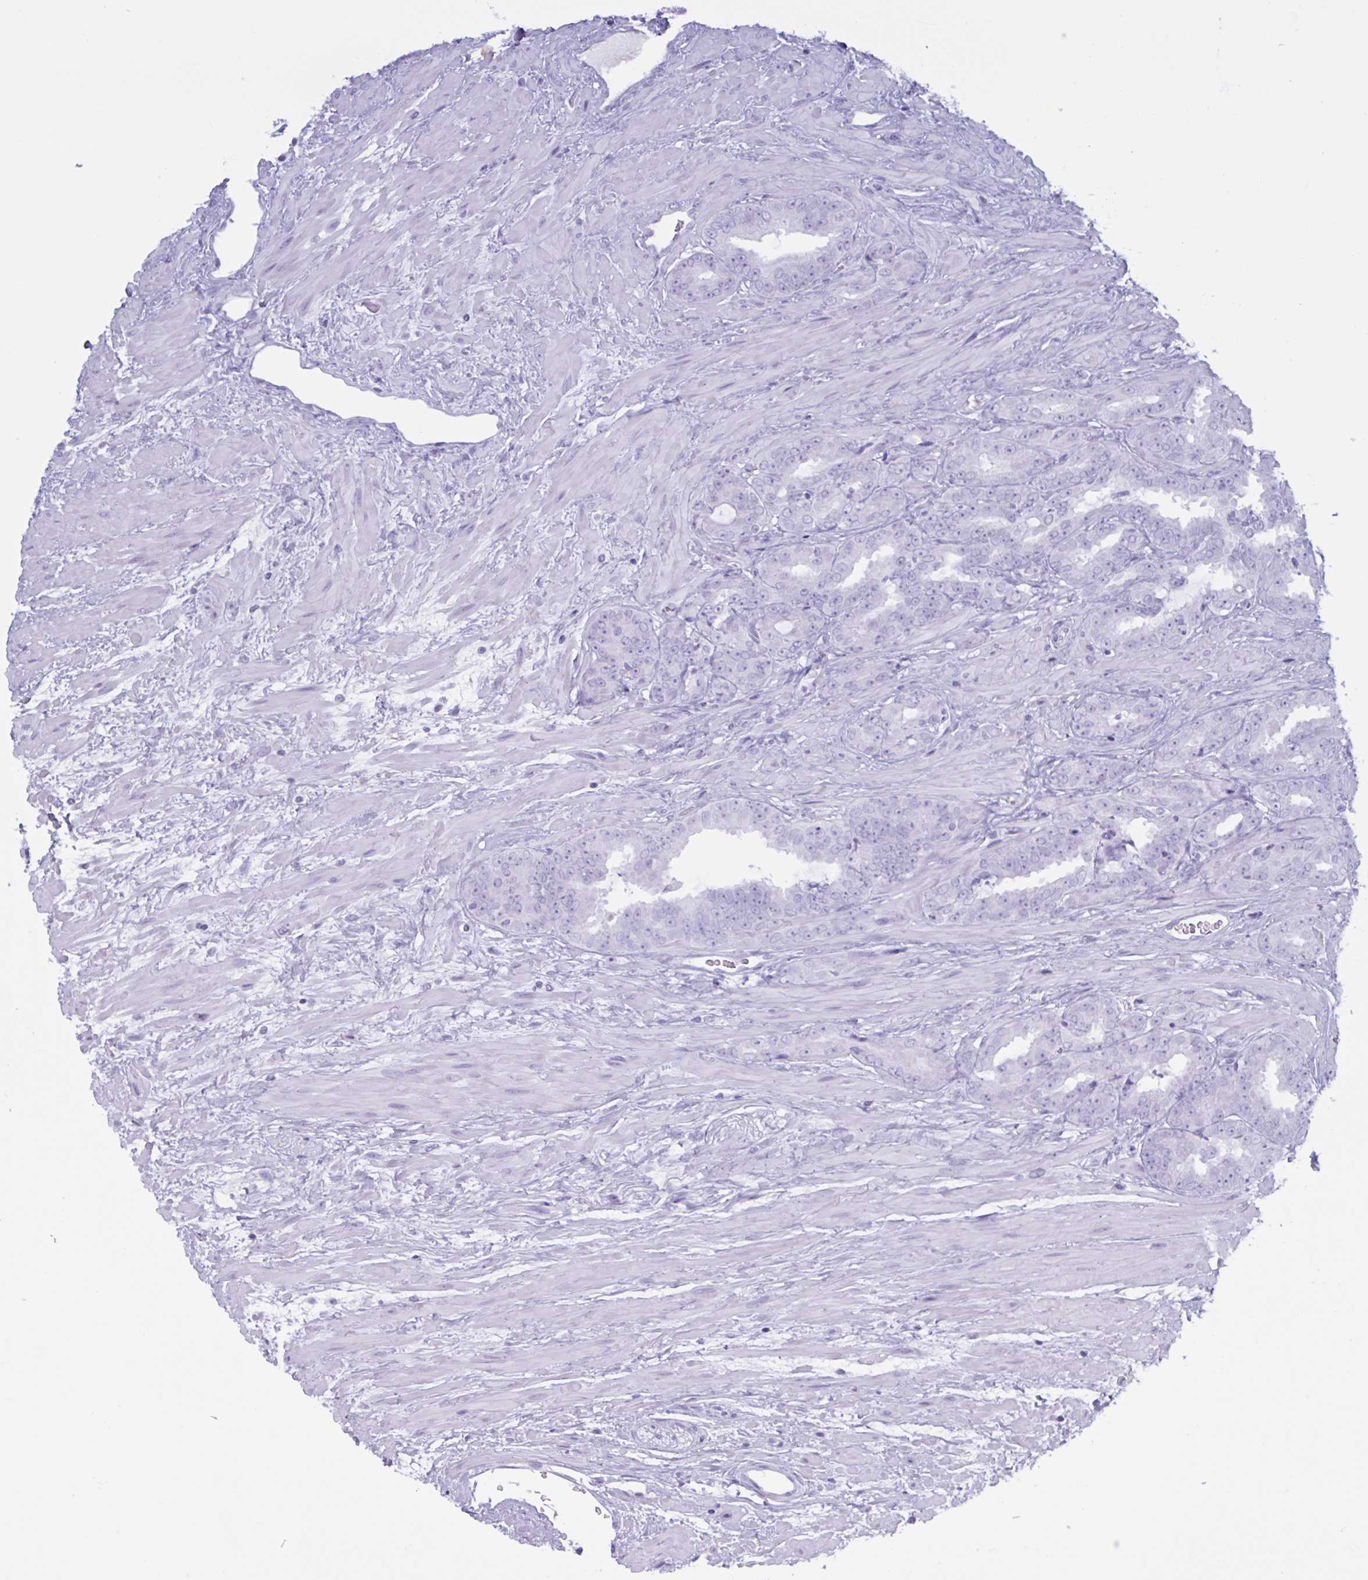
{"staining": {"intensity": "negative", "quantity": "none", "location": "none"}, "tissue": "prostate cancer", "cell_type": "Tumor cells", "image_type": "cancer", "snomed": [{"axis": "morphology", "description": "Adenocarcinoma, High grade"}, {"axis": "topography", "description": "Prostate"}], "caption": "This is a image of IHC staining of adenocarcinoma (high-grade) (prostate), which shows no expression in tumor cells.", "gene": "MRGPRG", "patient": {"sex": "male", "age": 72}}